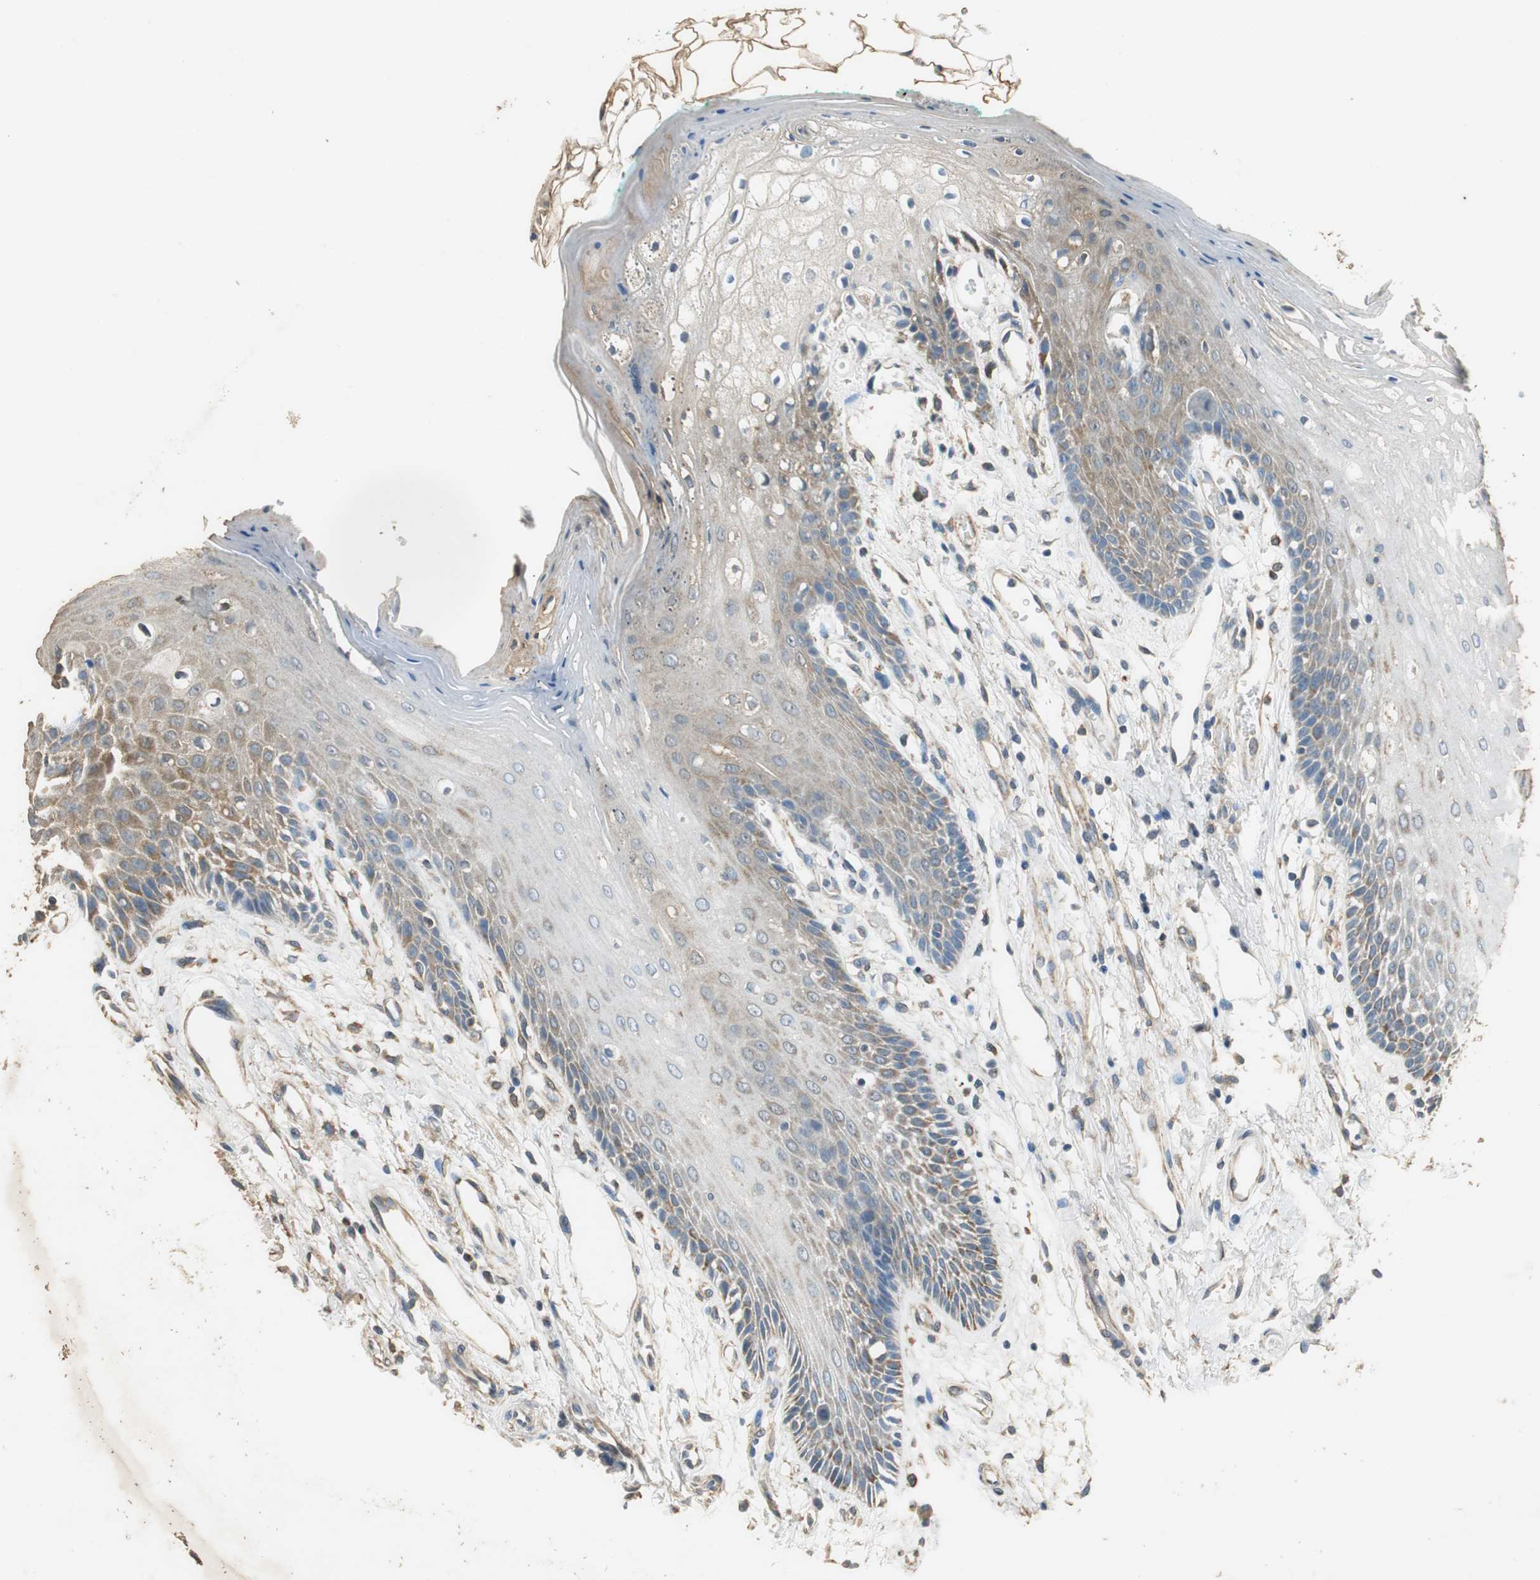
{"staining": {"intensity": "moderate", "quantity": "<25%", "location": "cytoplasmic/membranous"}, "tissue": "oral mucosa", "cell_type": "Squamous epithelial cells", "image_type": "normal", "snomed": [{"axis": "morphology", "description": "Normal tissue, NOS"}, {"axis": "morphology", "description": "Squamous cell carcinoma, NOS"}, {"axis": "topography", "description": "Skeletal muscle"}, {"axis": "topography", "description": "Oral tissue"}, {"axis": "topography", "description": "Head-Neck"}], "caption": "High-magnification brightfield microscopy of benign oral mucosa stained with DAB (brown) and counterstained with hematoxylin (blue). squamous epithelial cells exhibit moderate cytoplasmic/membranous expression is appreciated in about<25% of cells. Nuclei are stained in blue.", "gene": "ALDH4A1", "patient": {"sex": "female", "age": 84}}